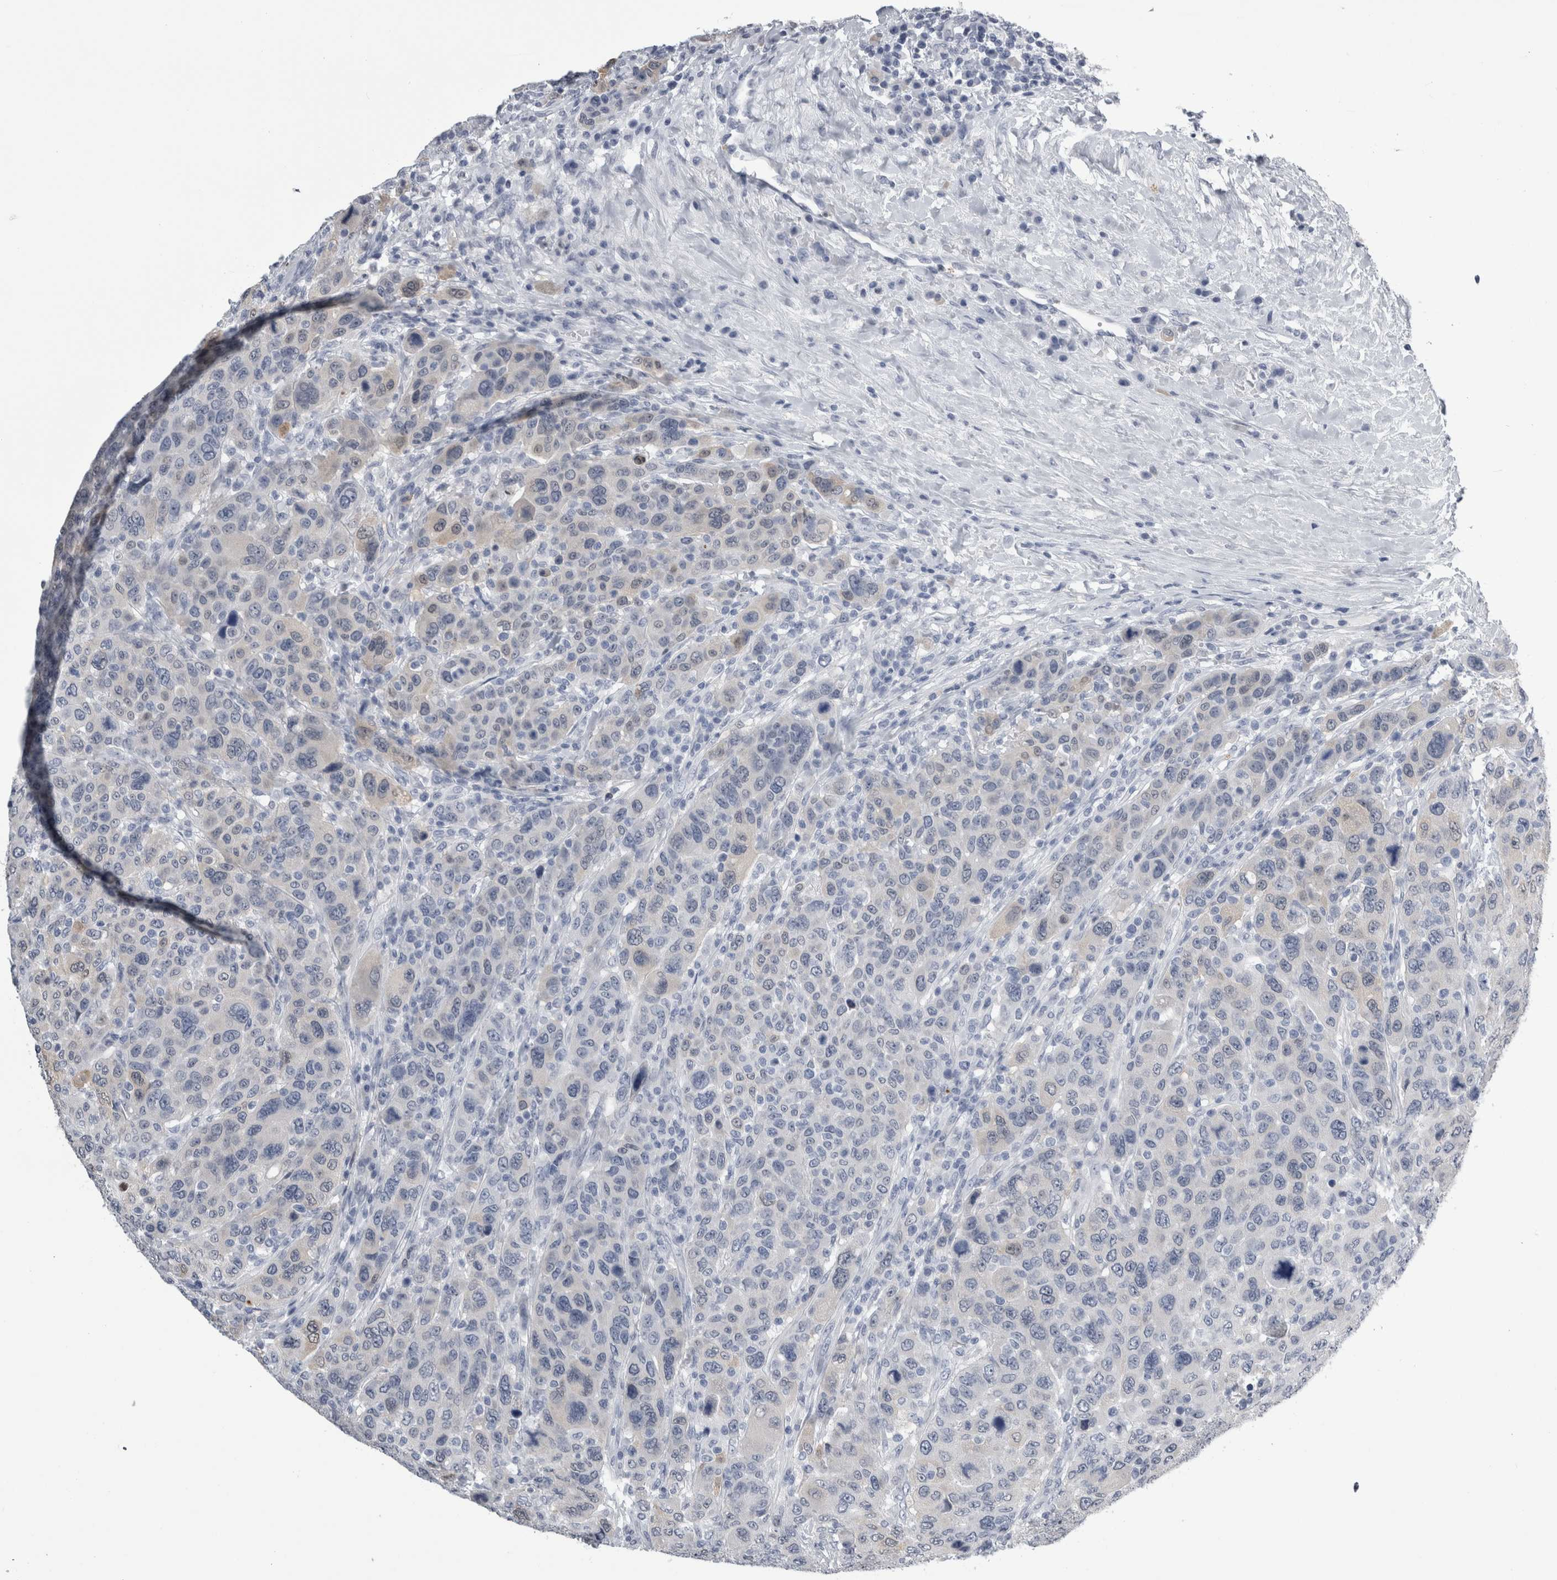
{"staining": {"intensity": "weak", "quantity": "<25%", "location": "nuclear"}, "tissue": "breast cancer", "cell_type": "Tumor cells", "image_type": "cancer", "snomed": [{"axis": "morphology", "description": "Duct carcinoma"}, {"axis": "topography", "description": "Breast"}], "caption": "Immunohistochemical staining of infiltrating ductal carcinoma (breast) exhibits no significant staining in tumor cells. Nuclei are stained in blue.", "gene": "ALDH8A1", "patient": {"sex": "female", "age": 37}}